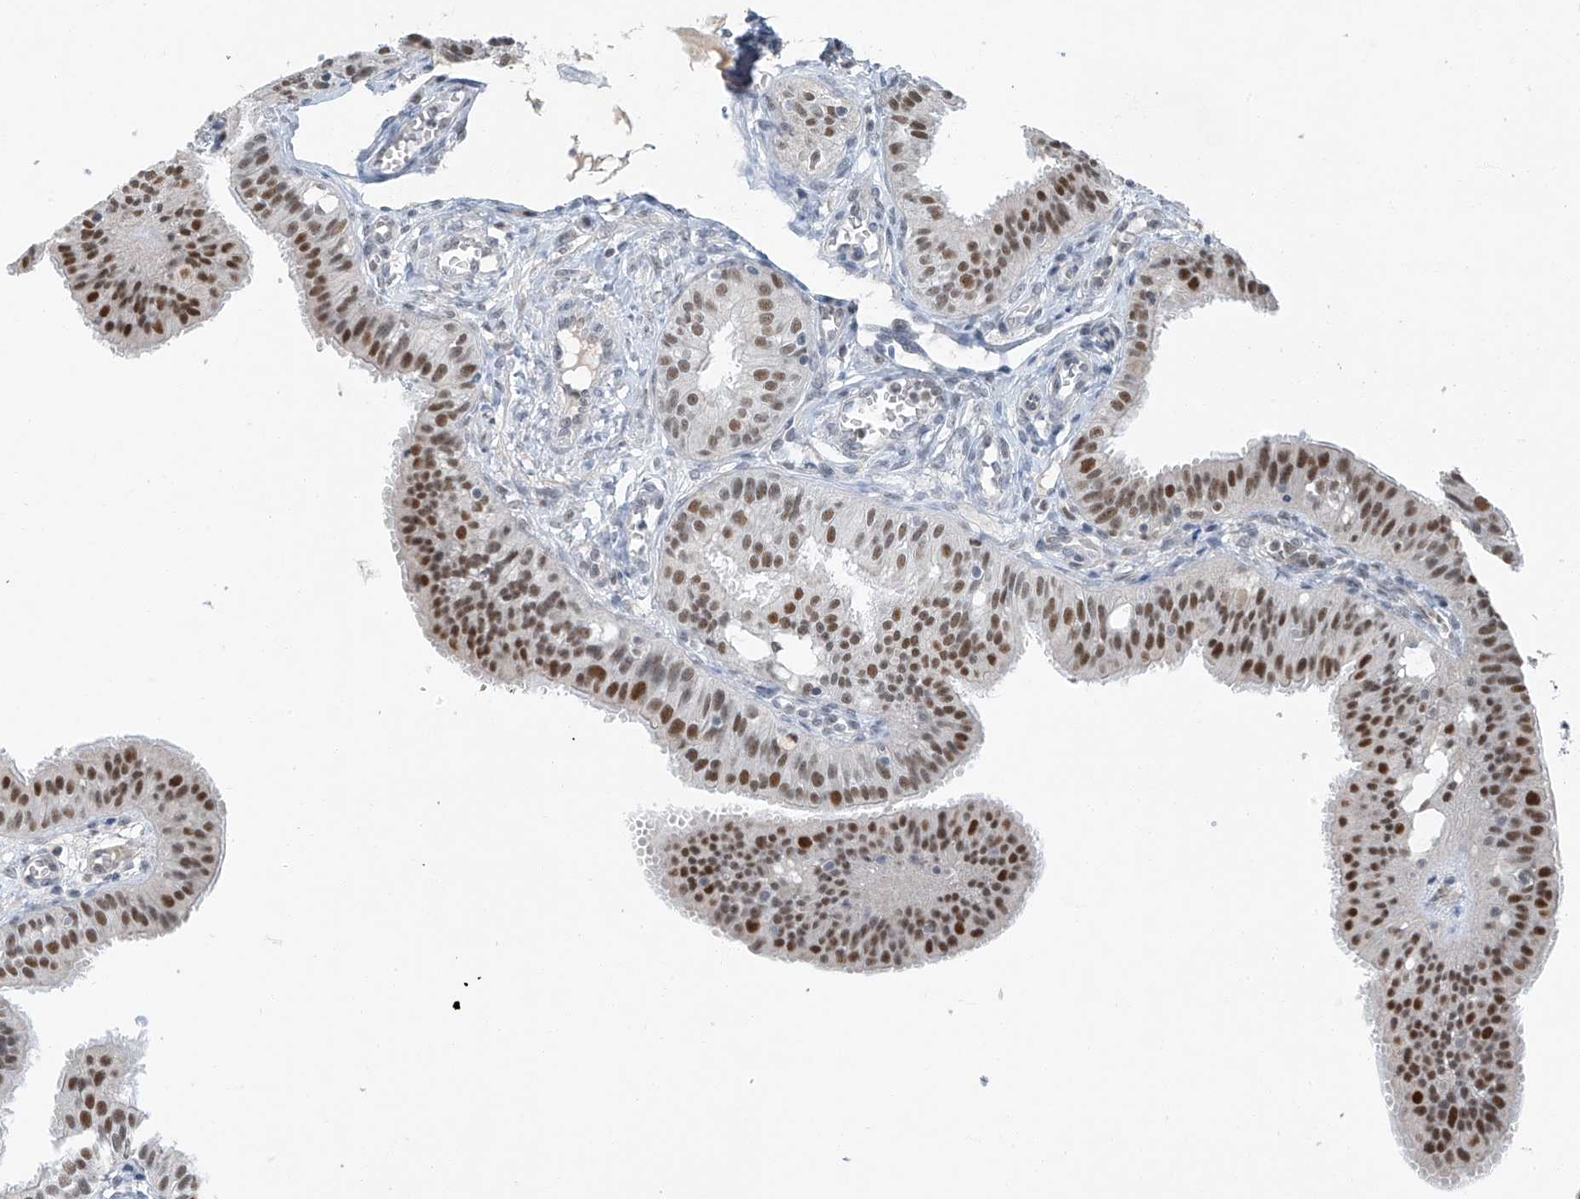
{"staining": {"intensity": "strong", "quantity": "25%-75%", "location": "nuclear"}, "tissue": "fallopian tube", "cell_type": "Glandular cells", "image_type": "normal", "snomed": [{"axis": "morphology", "description": "Normal tissue, NOS"}, {"axis": "topography", "description": "Fallopian tube"}, {"axis": "topography", "description": "Ovary"}], "caption": "Glandular cells reveal high levels of strong nuclear staining in approximately 25%-75% of cells in benign human fallopian tube. (Stains: DAB (3,3'-diaminobenzidine) in brown, nuclei in blue, Microscopy: brightfield microscopy at high magnification).", "gene": "TAF8", "patient": {"sex": "female", "age": 42}}